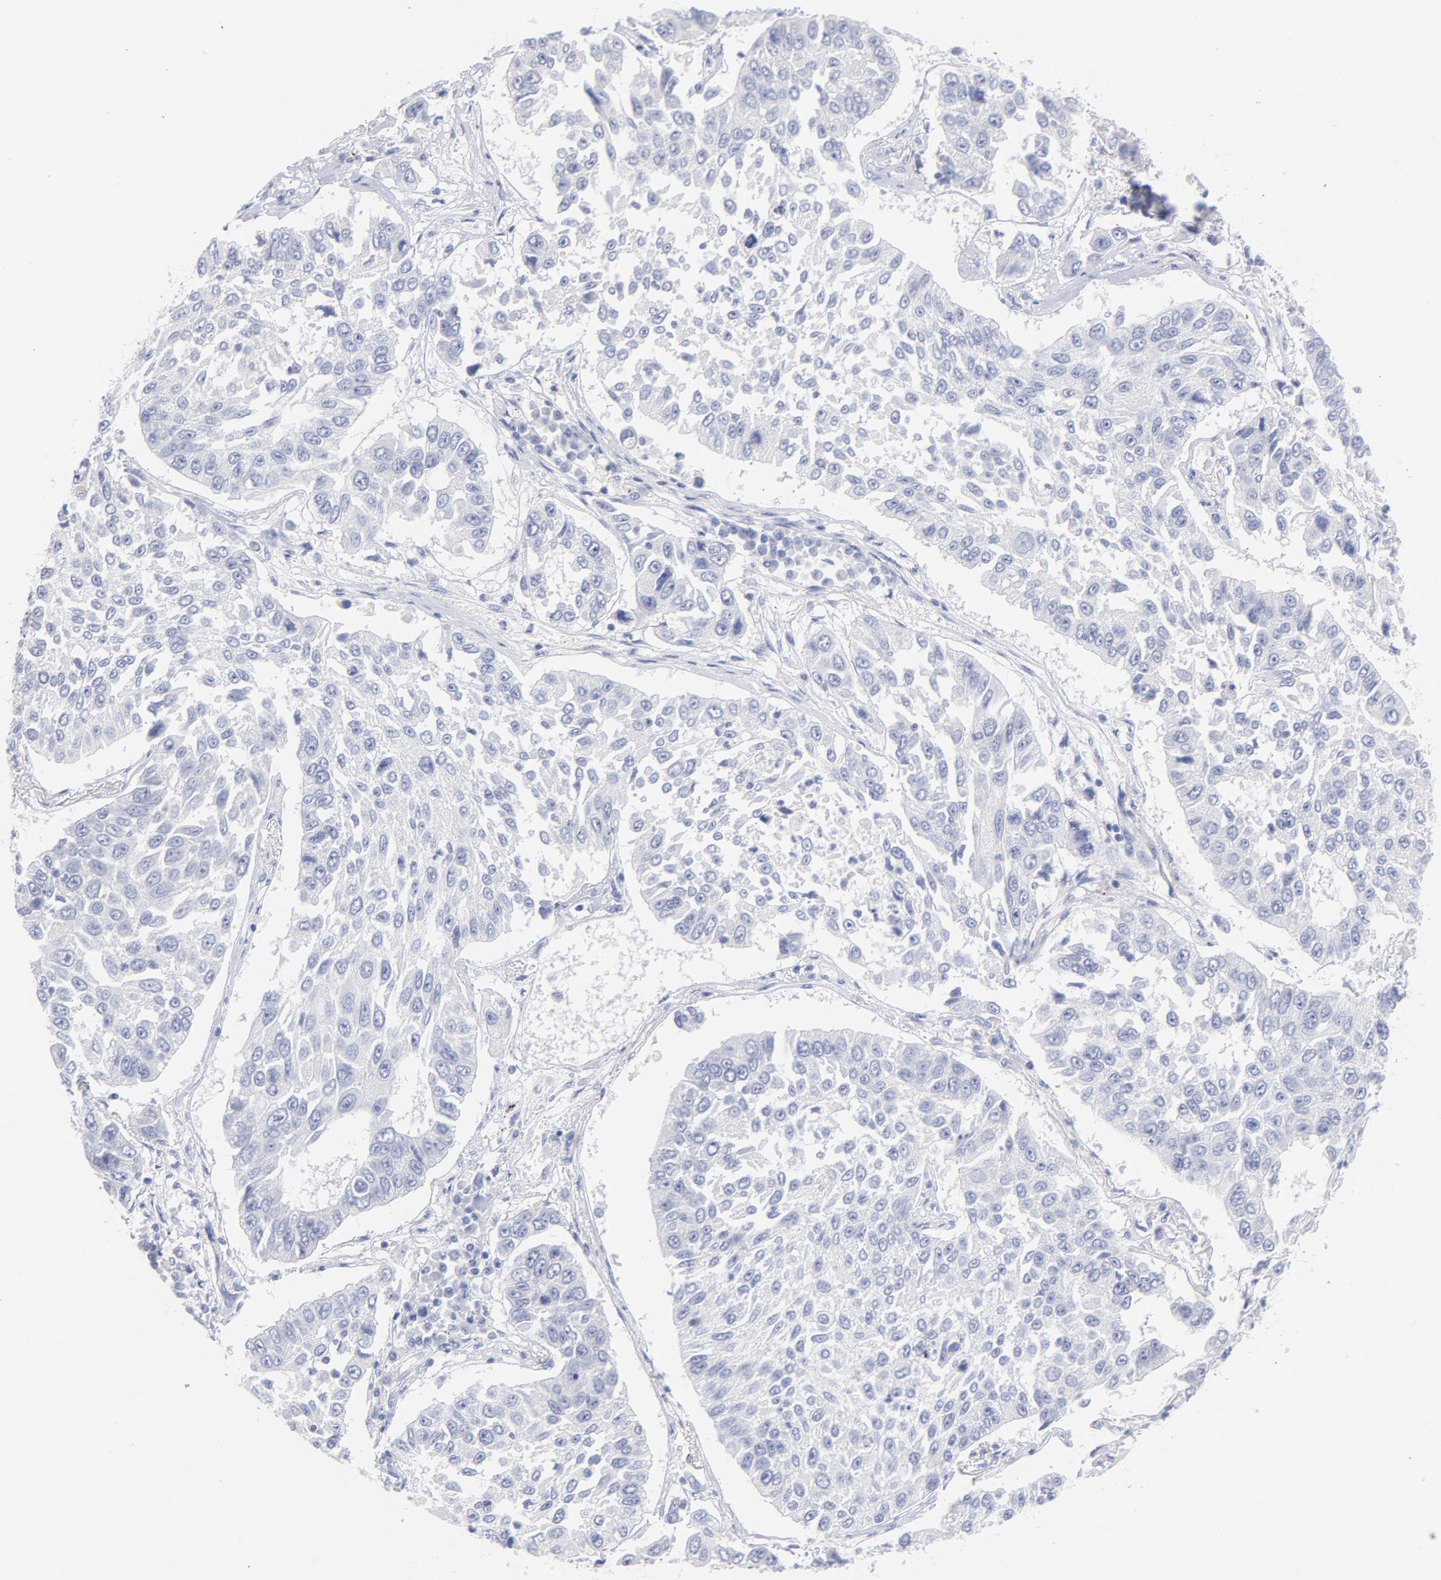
{"staining": {"intensity": "negative", "quantity": "none", "location": "none"}, "tissue": "lung cancer", "cell_type": "Tumor cells", "image_type": "cancer", "snomed": [{"axis": "morphology", "description": "Squamous cell carcinoma, NOS"}, {"axis": "topography", "description": "Lung"}], "caption": "Human lung cancer stained for a protein using immunohistochemistry reveals no staining in tumor cells.", "gene": "SCGN", "patient": {"sex": "male", "age": 71}}